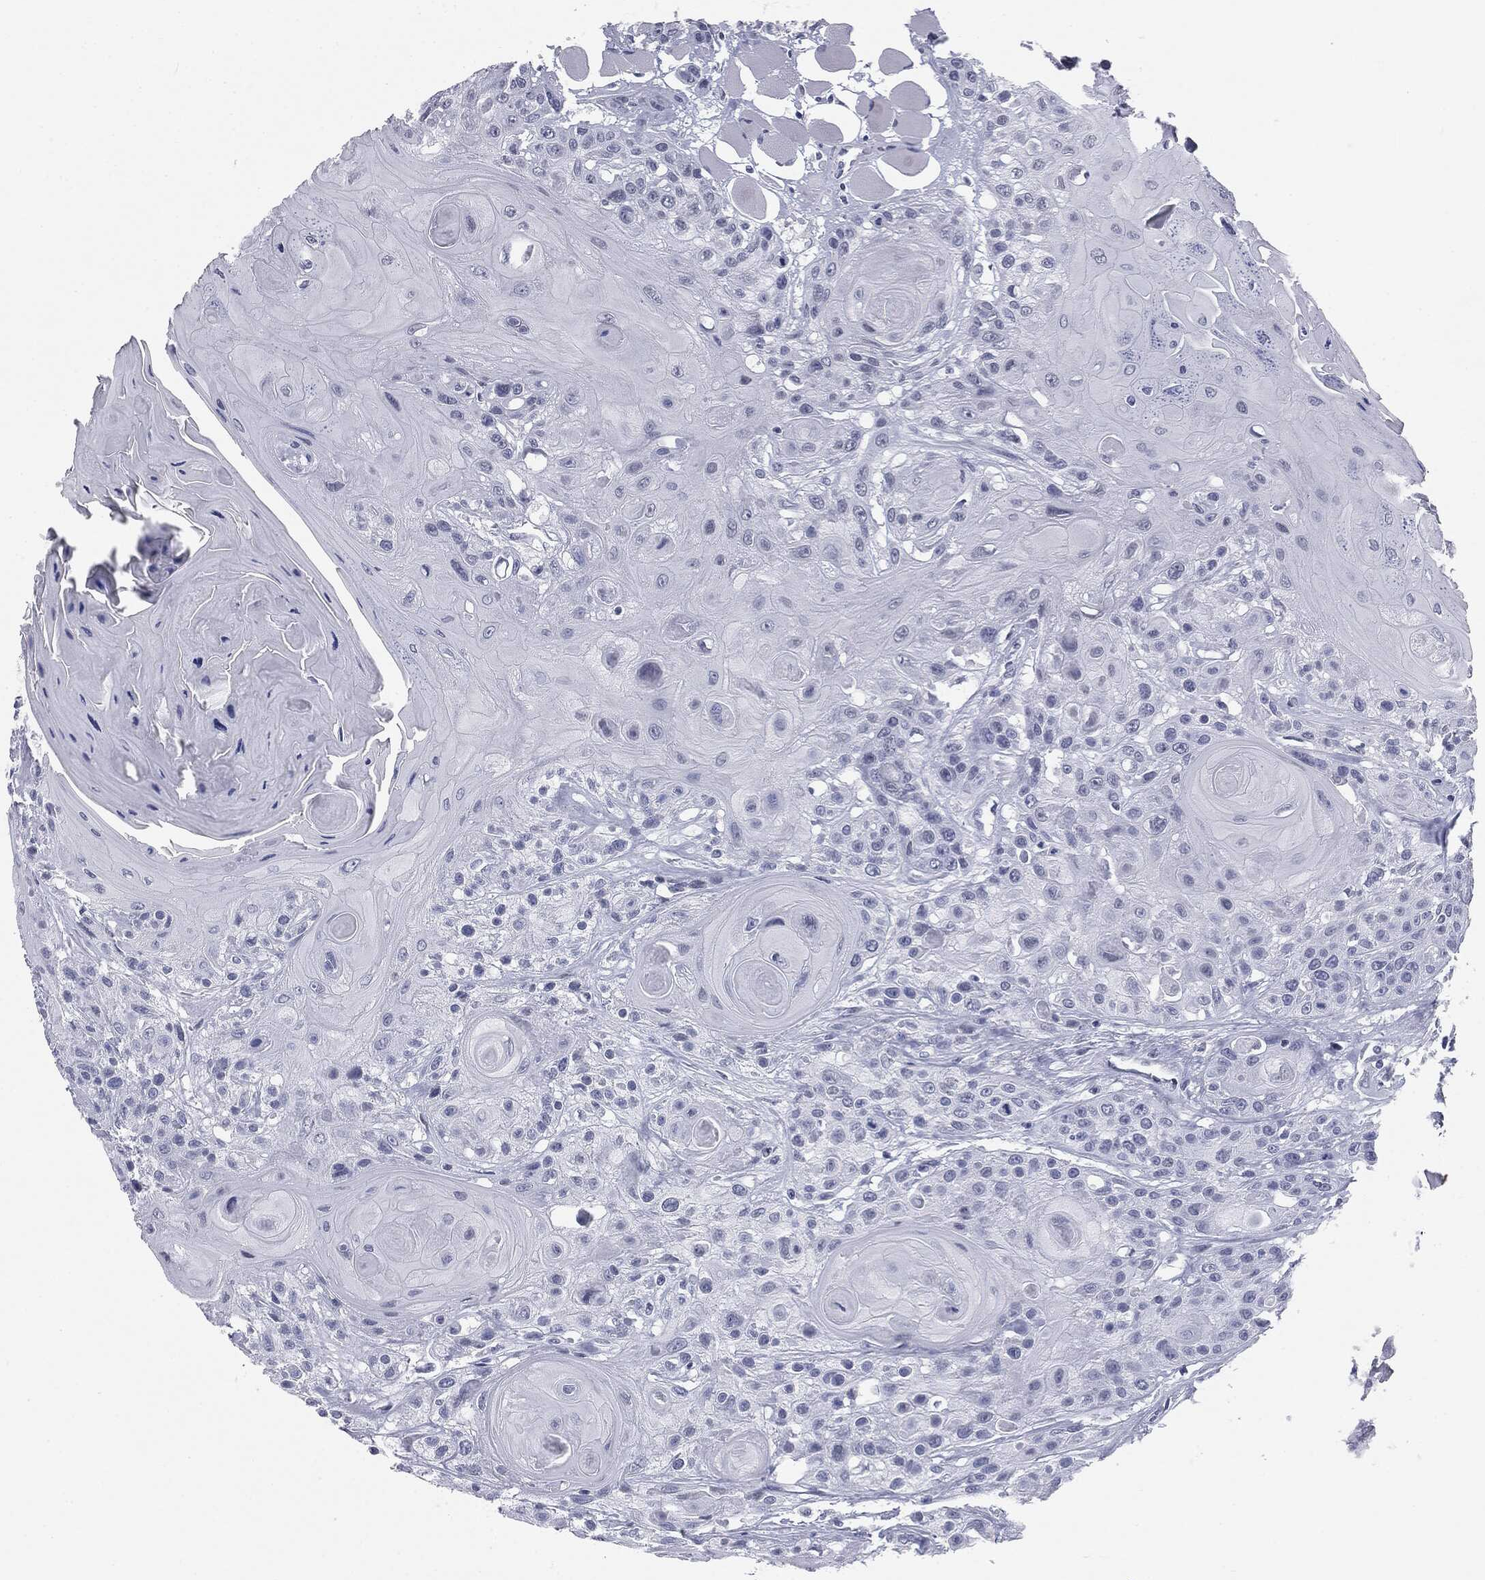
{"staining": {"intensity": "negative", "quantity": "none", "location": "none"}, "tissue": "head and neck cancer", "cell_type": "Tumor cells", "image_type": "cancer", "snomed": [{"axis": "morphology", "description": "Squamous cell carcinoma, NOS"}, {"axis": "topography", "description": "Head-Neck"}], "caption": "Histopathology image shows no significant protein expression in tumor cells of head and neck squamous cell carcinoma.", "gene": "TPO", "patient": {"sex": "female", "age": 59}}